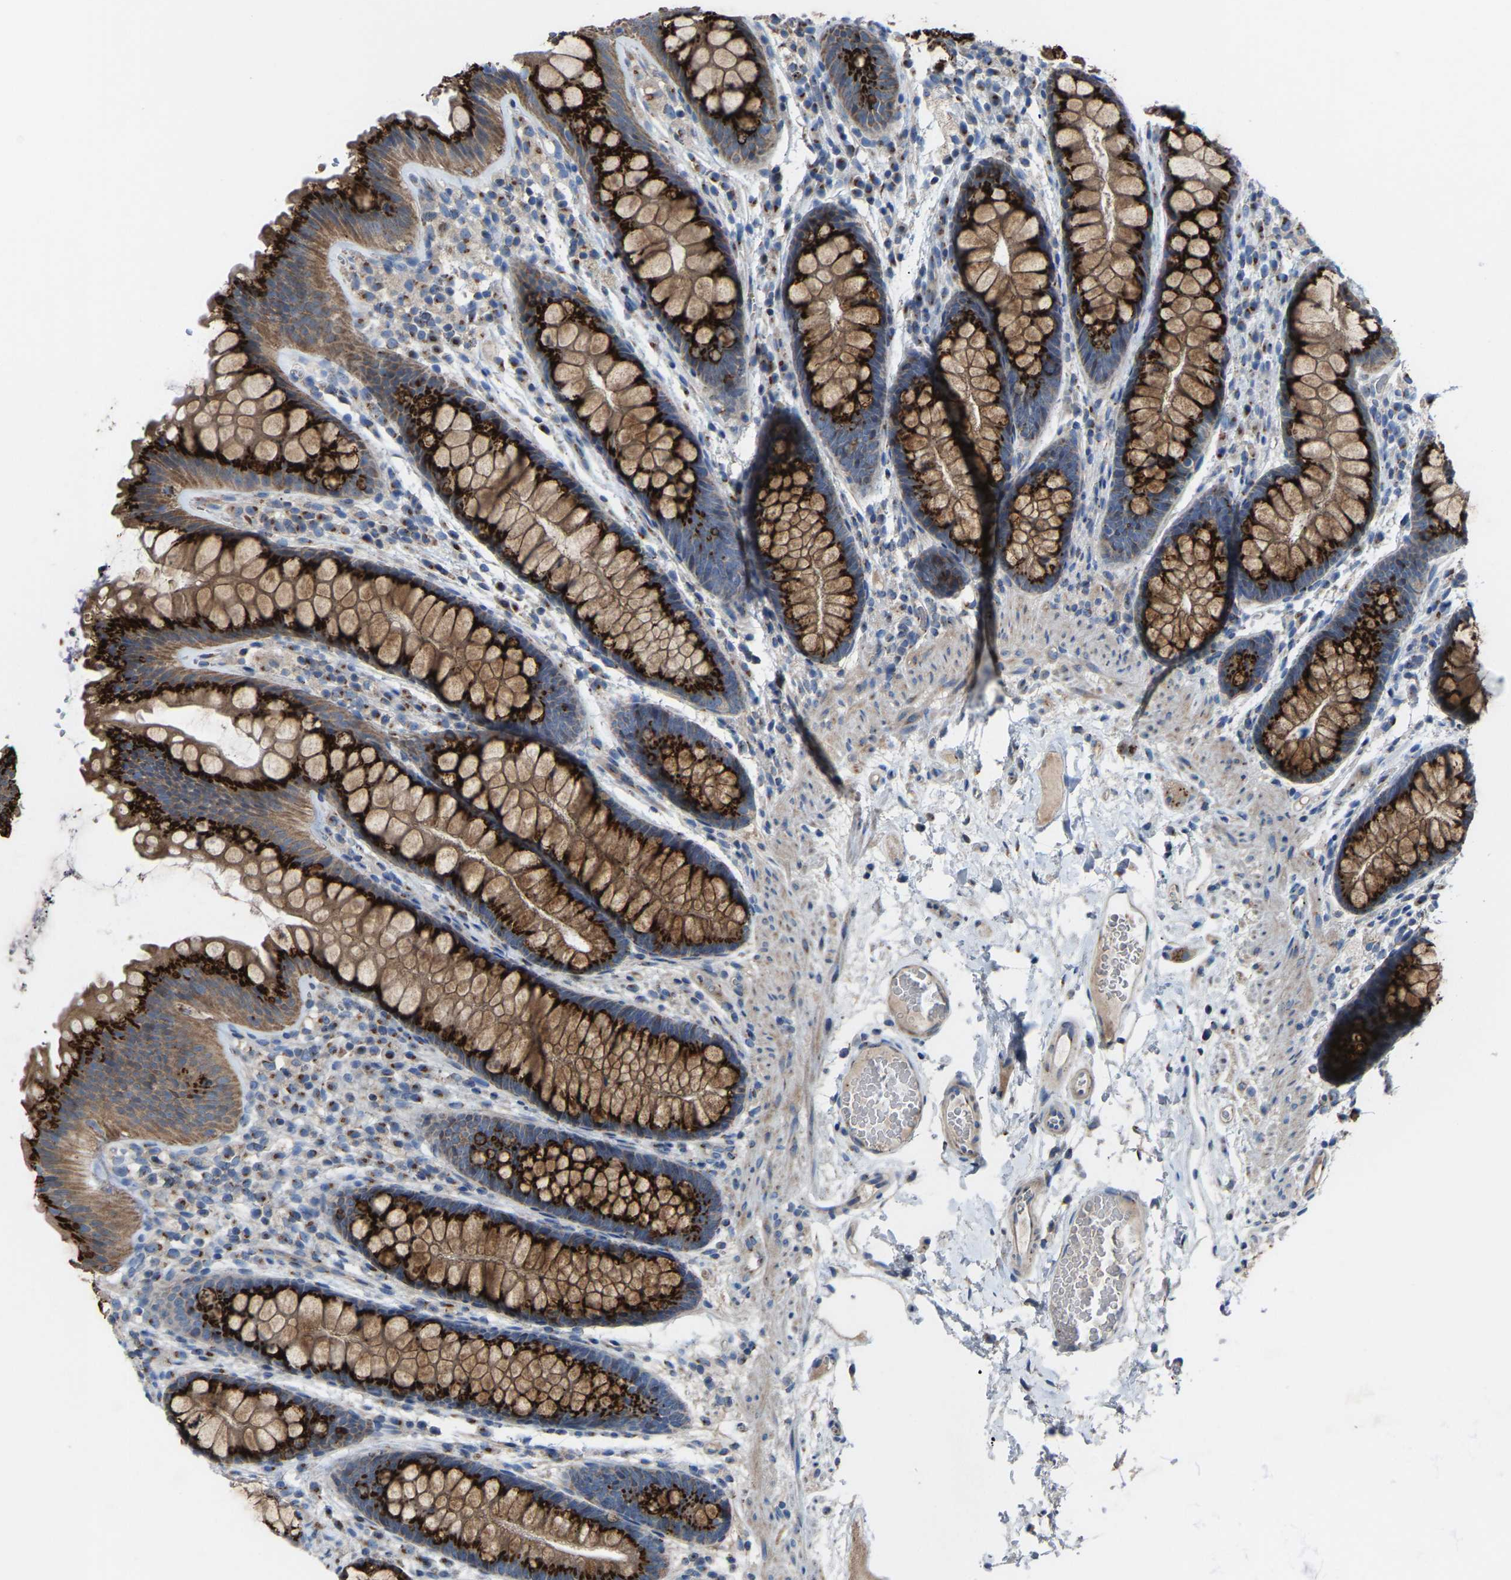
{"staining": {"intensity": "weak", "quantity": "25%-75%", "location": "cytoplasmic/membranous"}, "tissue": "colon", "cell_type": "Endothelial cells", "image_type": "normal", "snomed": [{"axis": "morphology", "description": "Normal tissue, NOS"}, {"axis": "topography", "description": "Colon"}], "caption": "IHC image of unremarkable colon: human colon stained using IHC demonstrates low levels of weak protein expression localized specifically in the cytoplasmic/membranous of endothelial cells, appearing as a cytoplasmic/membranous brown color.", "gene": "CANT1", "patient": {"sex": "female", "age": 56}}